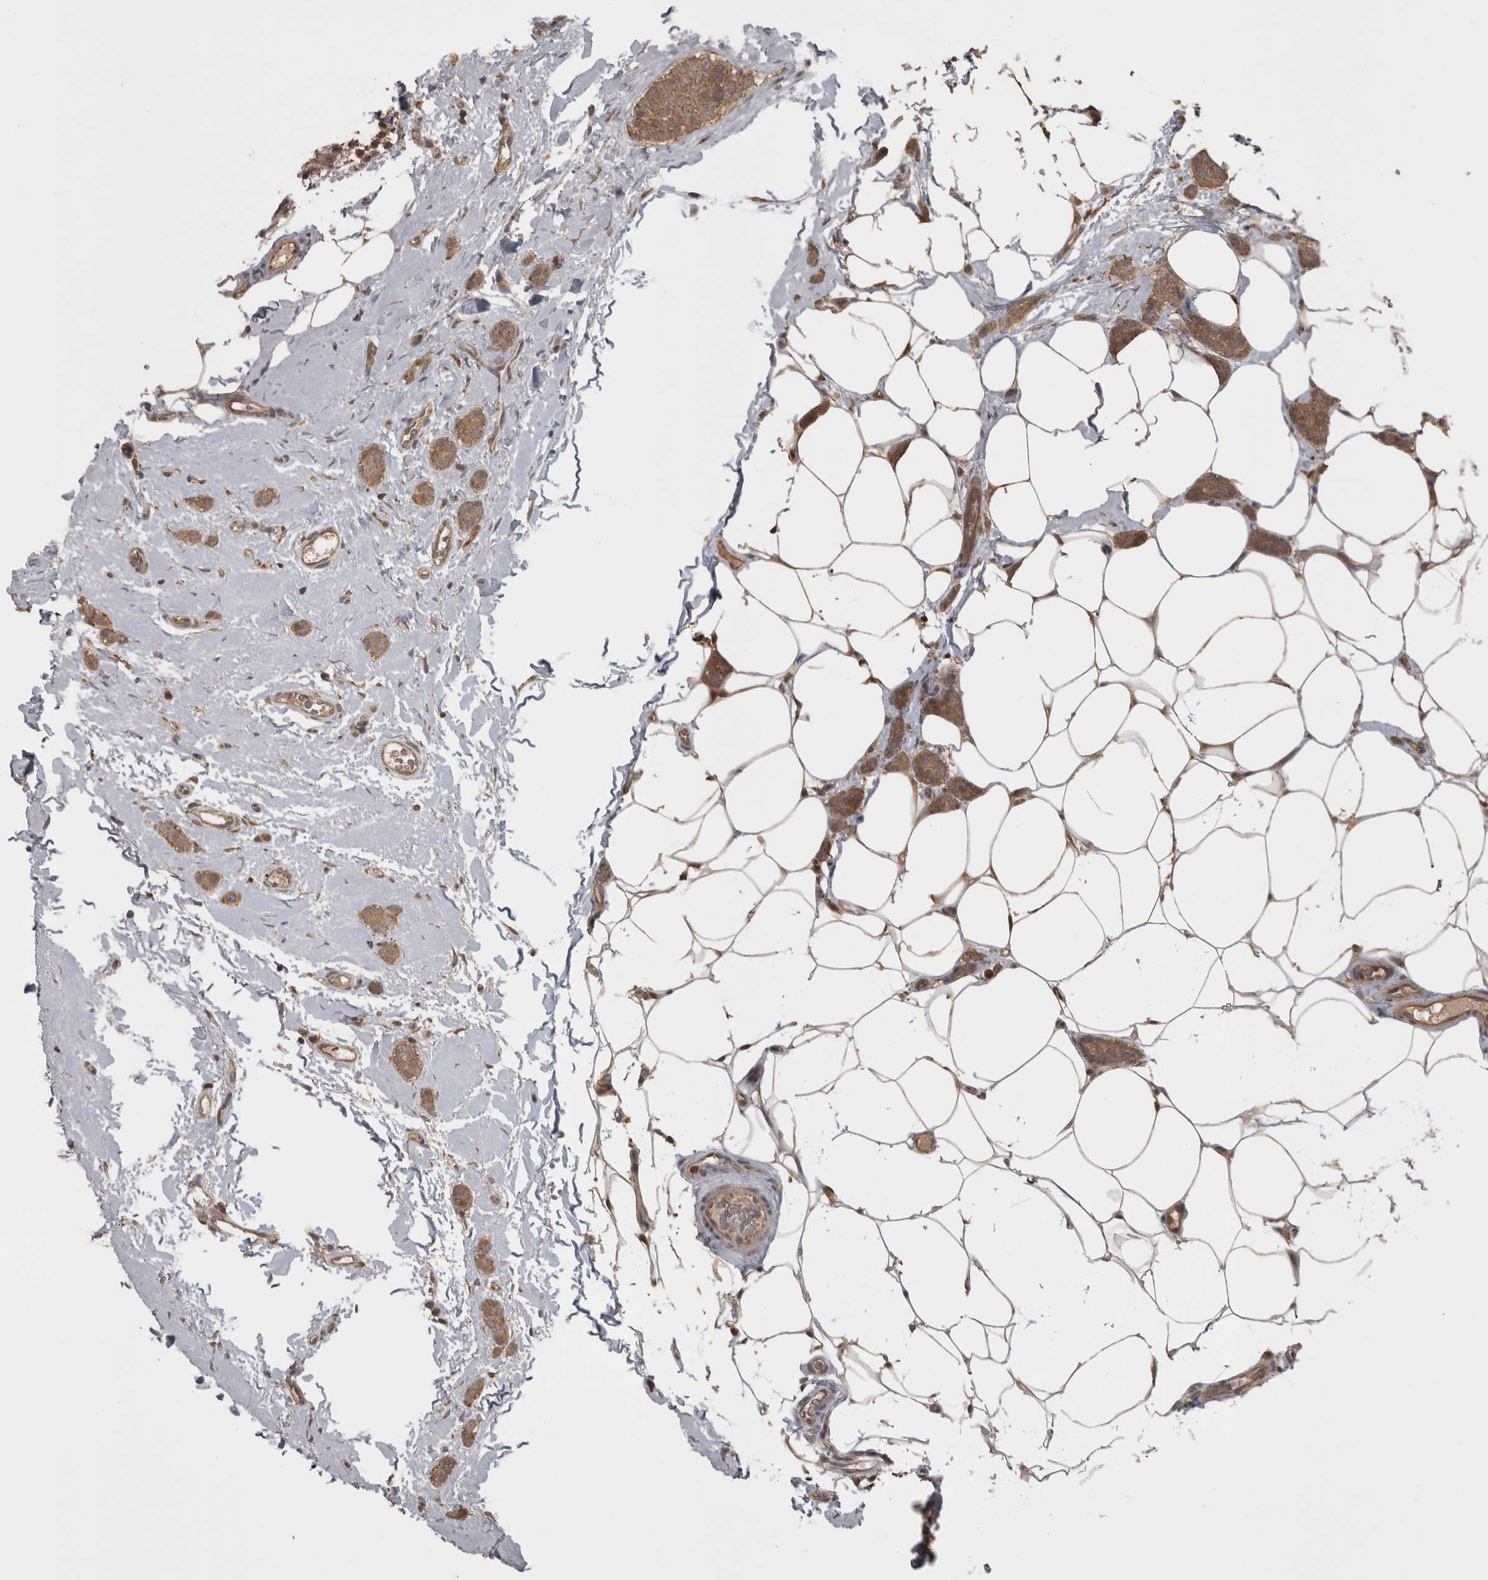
{"staining": {"intensity": "moderate", "quantity": ">75%", "location": "cytoplasmic/membranous"}, "tissue": "breast cancer", "cell_type": "Tumor cells", "image_type": "cancer", "snomed": [{"axis": "morphology", "description": "Lobular carcinoma"}, {"axis": "topography", "description": "Skin"}, {"axis": "topography", "description": "Breast"}], "caption": "Immunohistochemistry (IHC) of breast cancer reveals medium levels of moderate cytoplasmic/membranous expression in about >75% of tumor cells. (DAB (3,3'-diaminobenzidine) = brown stain, brightfield microscopy at high magnification).", "gene": "MICU3", "patient": {"sex": "female", "age": 46}}